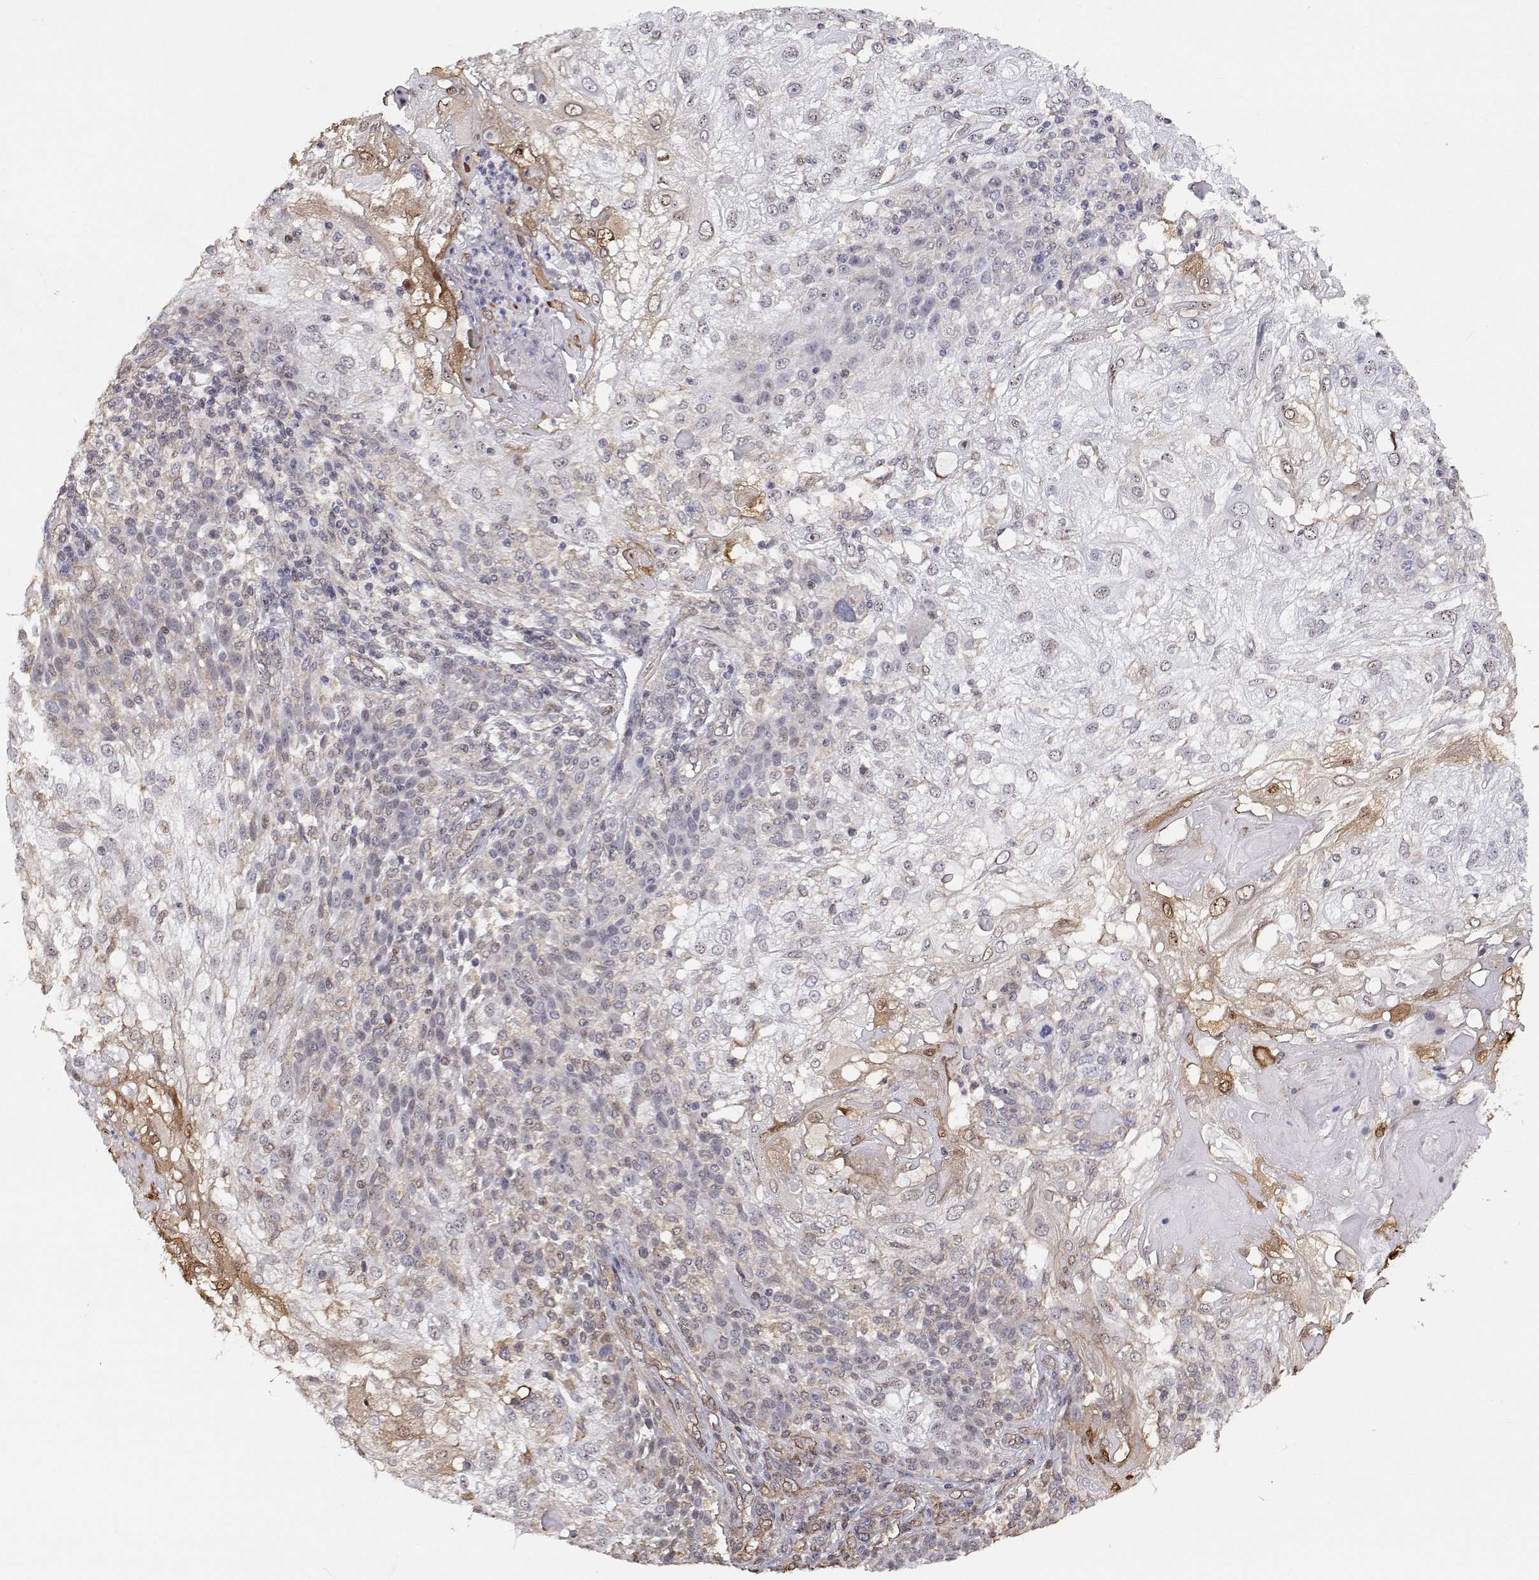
{"staining": {"intensity": "negative", "quantity": "none", "location": "none"}, "tissue": "skin cancer", "cell_type": "Tumor cells", "image_type": "cancer", "snomed": [{"axis": "morphology", "description": "Normal tissue, NOS"}, {"axis": "morphology", "description": "Squamous cell carcinoma, NOS"}, {"axis": "topography", "description": "Skin"}], "caption": "Tumor cells are negative for protein expression in human skin squamous cell carcinoma.", "gene": "GSDMA", "patient": {"sex": "female", "age": 83}}